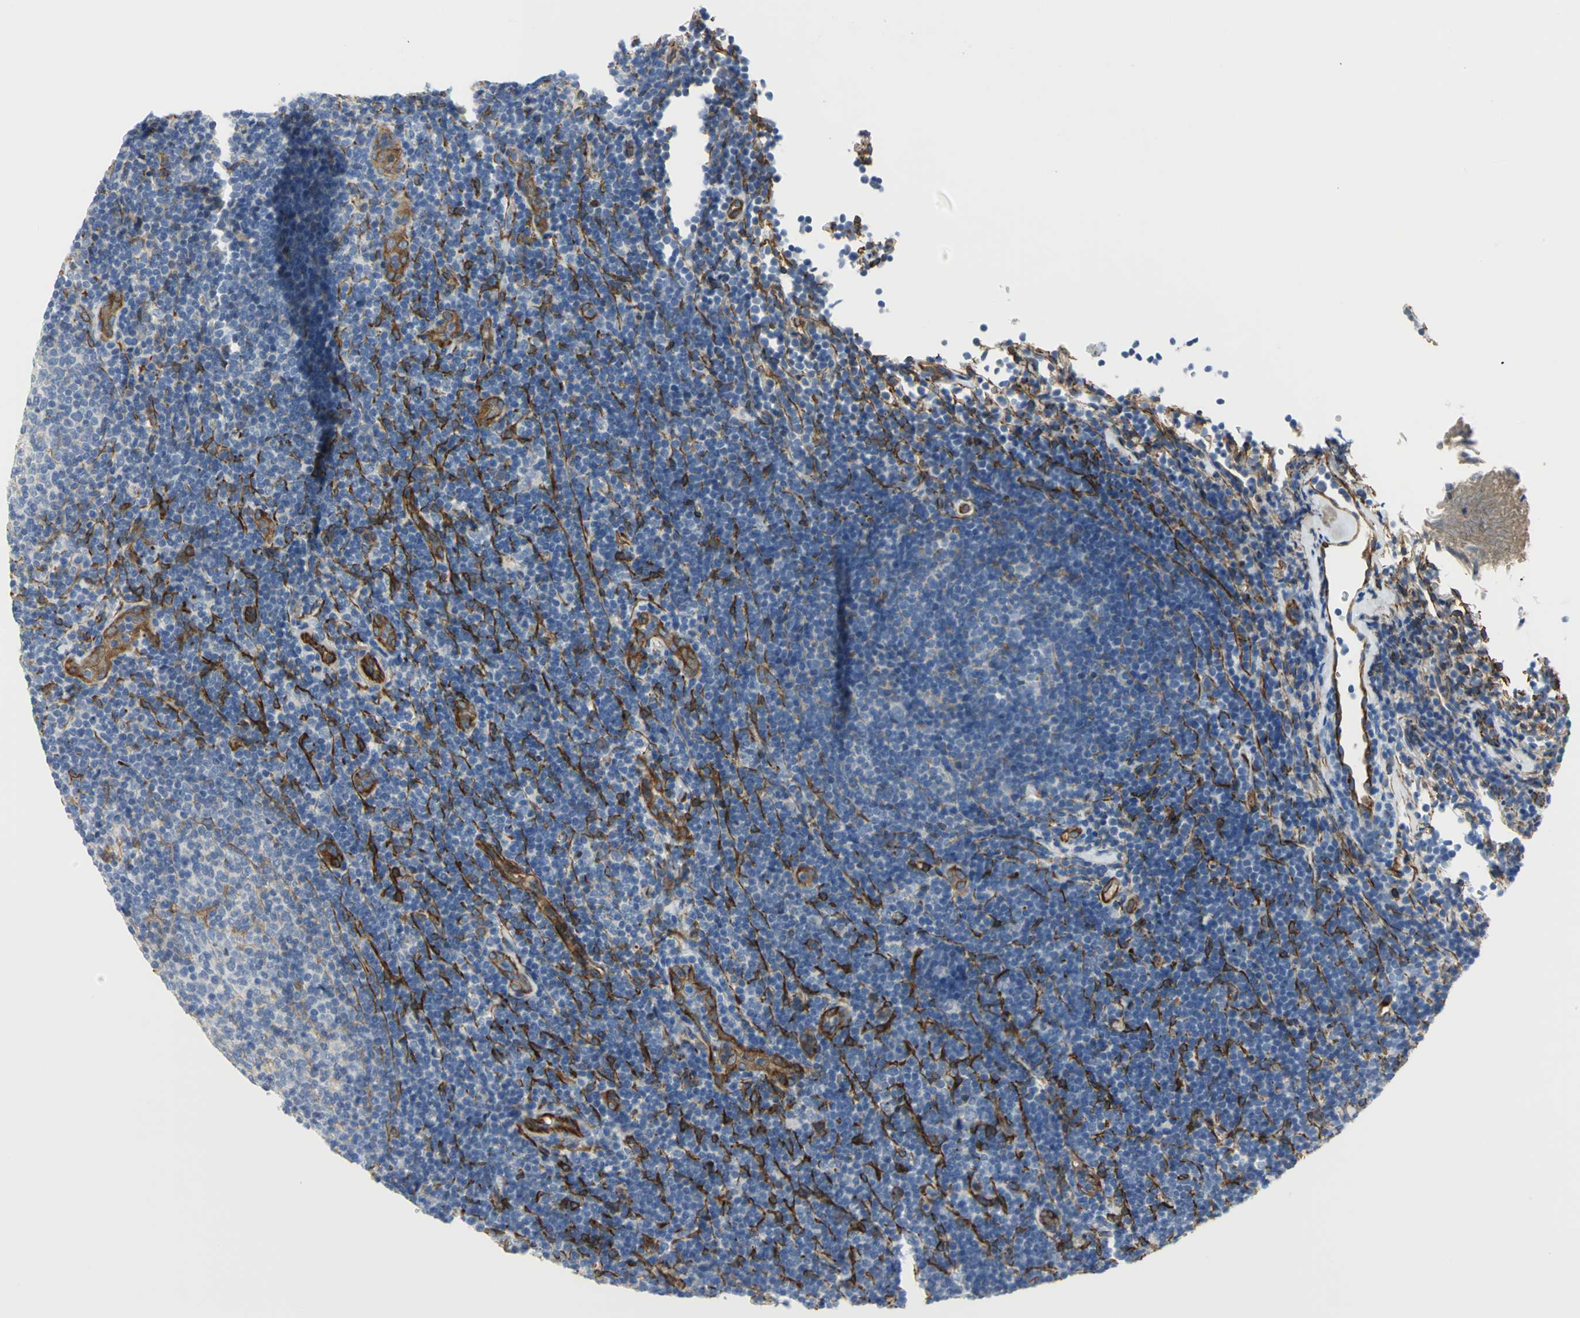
{"staining": {"intensity": "negative", "quantity": "none", "location": "none"}, "tissue": "lymphoma", "cell_type": "Tumor cells", "image_type": "cancer", "snomed": [{"axis": "morphology", "description": "Malignant lymphoma, non-Hodgkin's type, Low grade"}, {"axis": "topography", "description": "Lymph node"}], "caption": "This is a micrograph of immunohistochemistry (IHC) staining of lymphoma, which shows no expression in tumor cells.", "gene": "FLNB", "patient": {"sex": "male", "age": 70}}